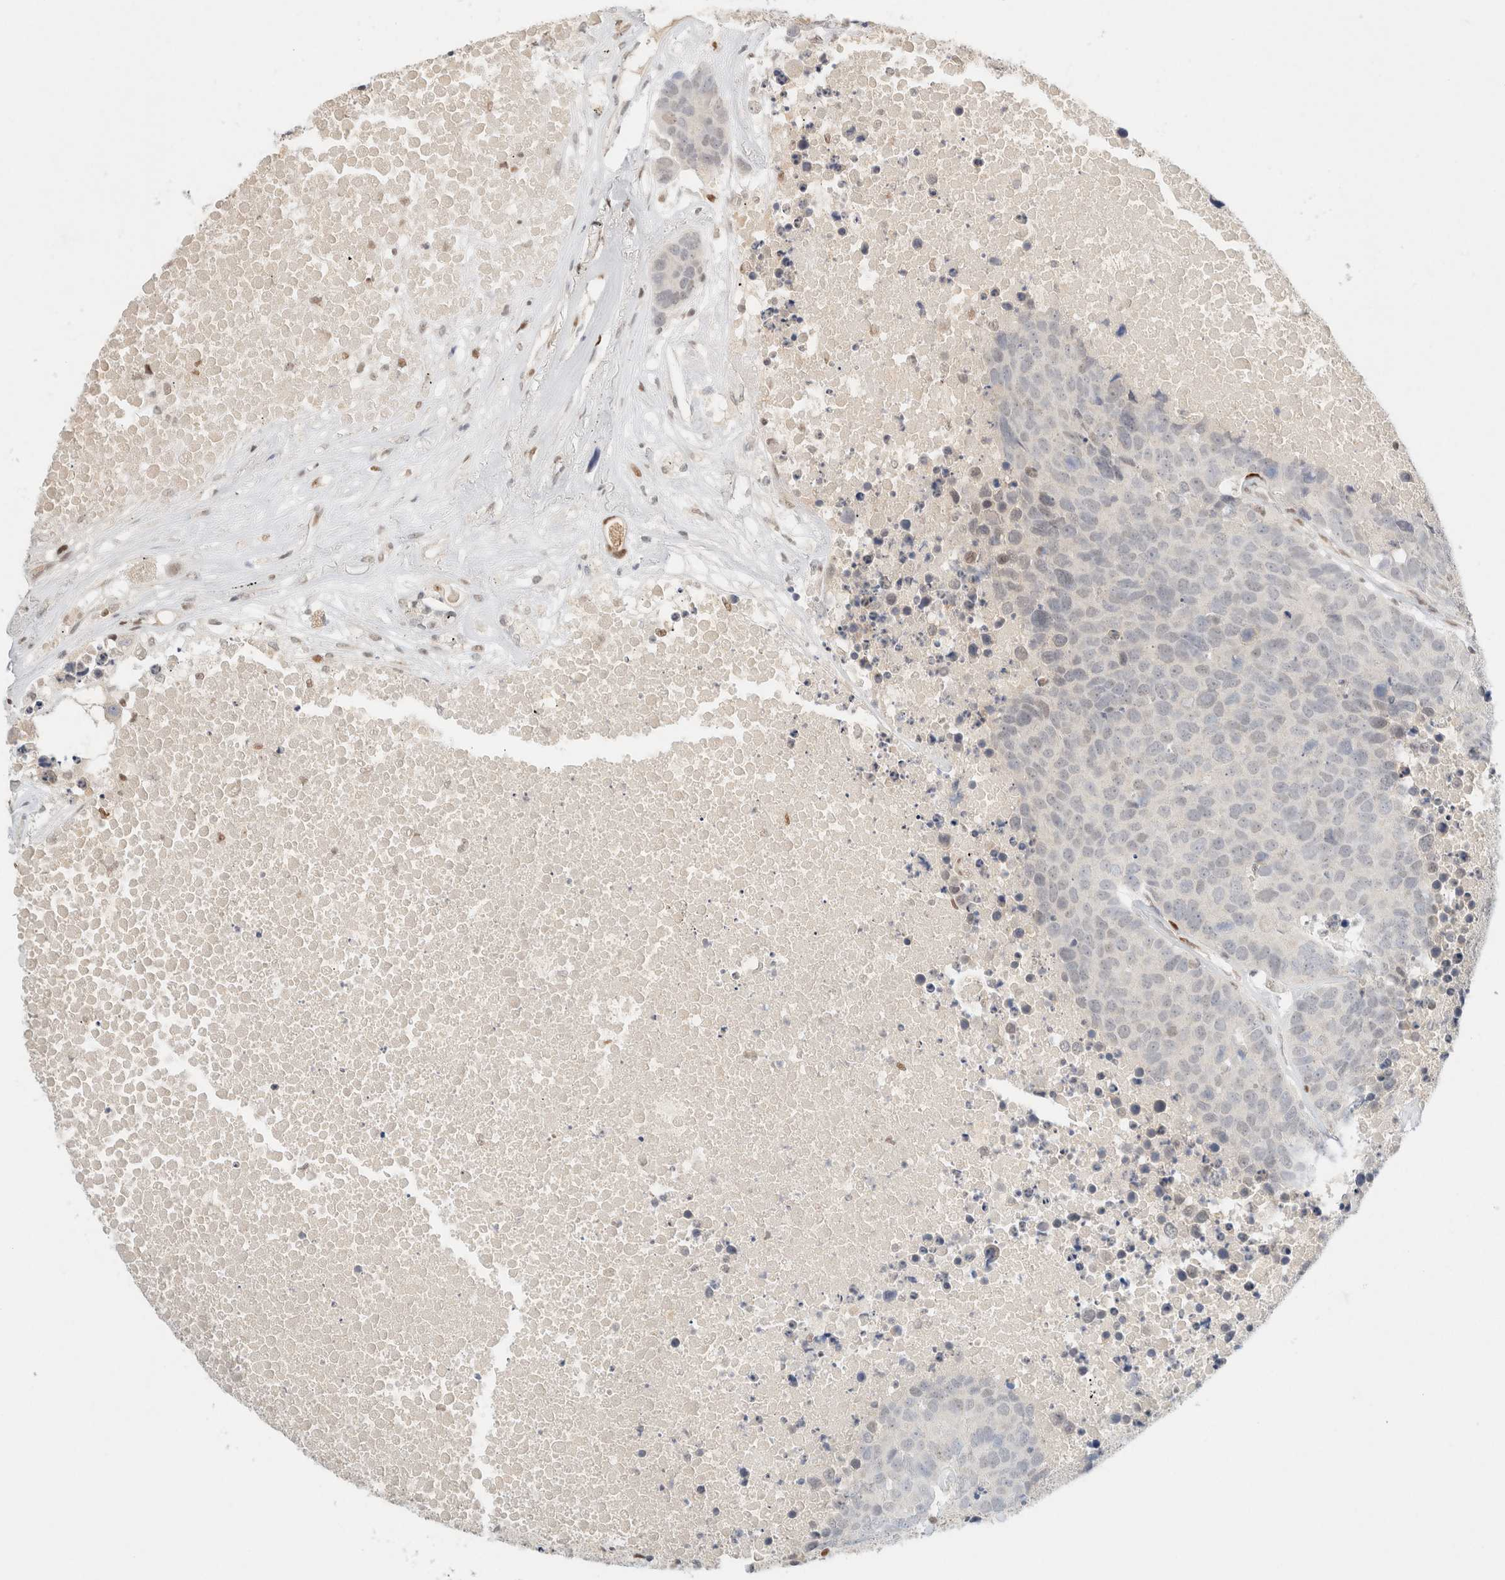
{"staining": {"intensity": "negative", "quantity": "none", "location": "none"}, "tissue": "carcinoid", "cell_type": "Tumor cells", "image_type": "cancer", "snomed": [{"axis": "morphology", "description": "Carcinoid, malignant, NOS"}, {"axis": "topography", "description": "Lung"}], "caption": "Protein analysis of carcinoid reveals no significant positivity in tumor cells. (DAB (3,3'-diaminobenzidine) immunohistochemistry, high magnification).", "gene": "DDB2", "patient": {"sex": "male", "age": 60}}